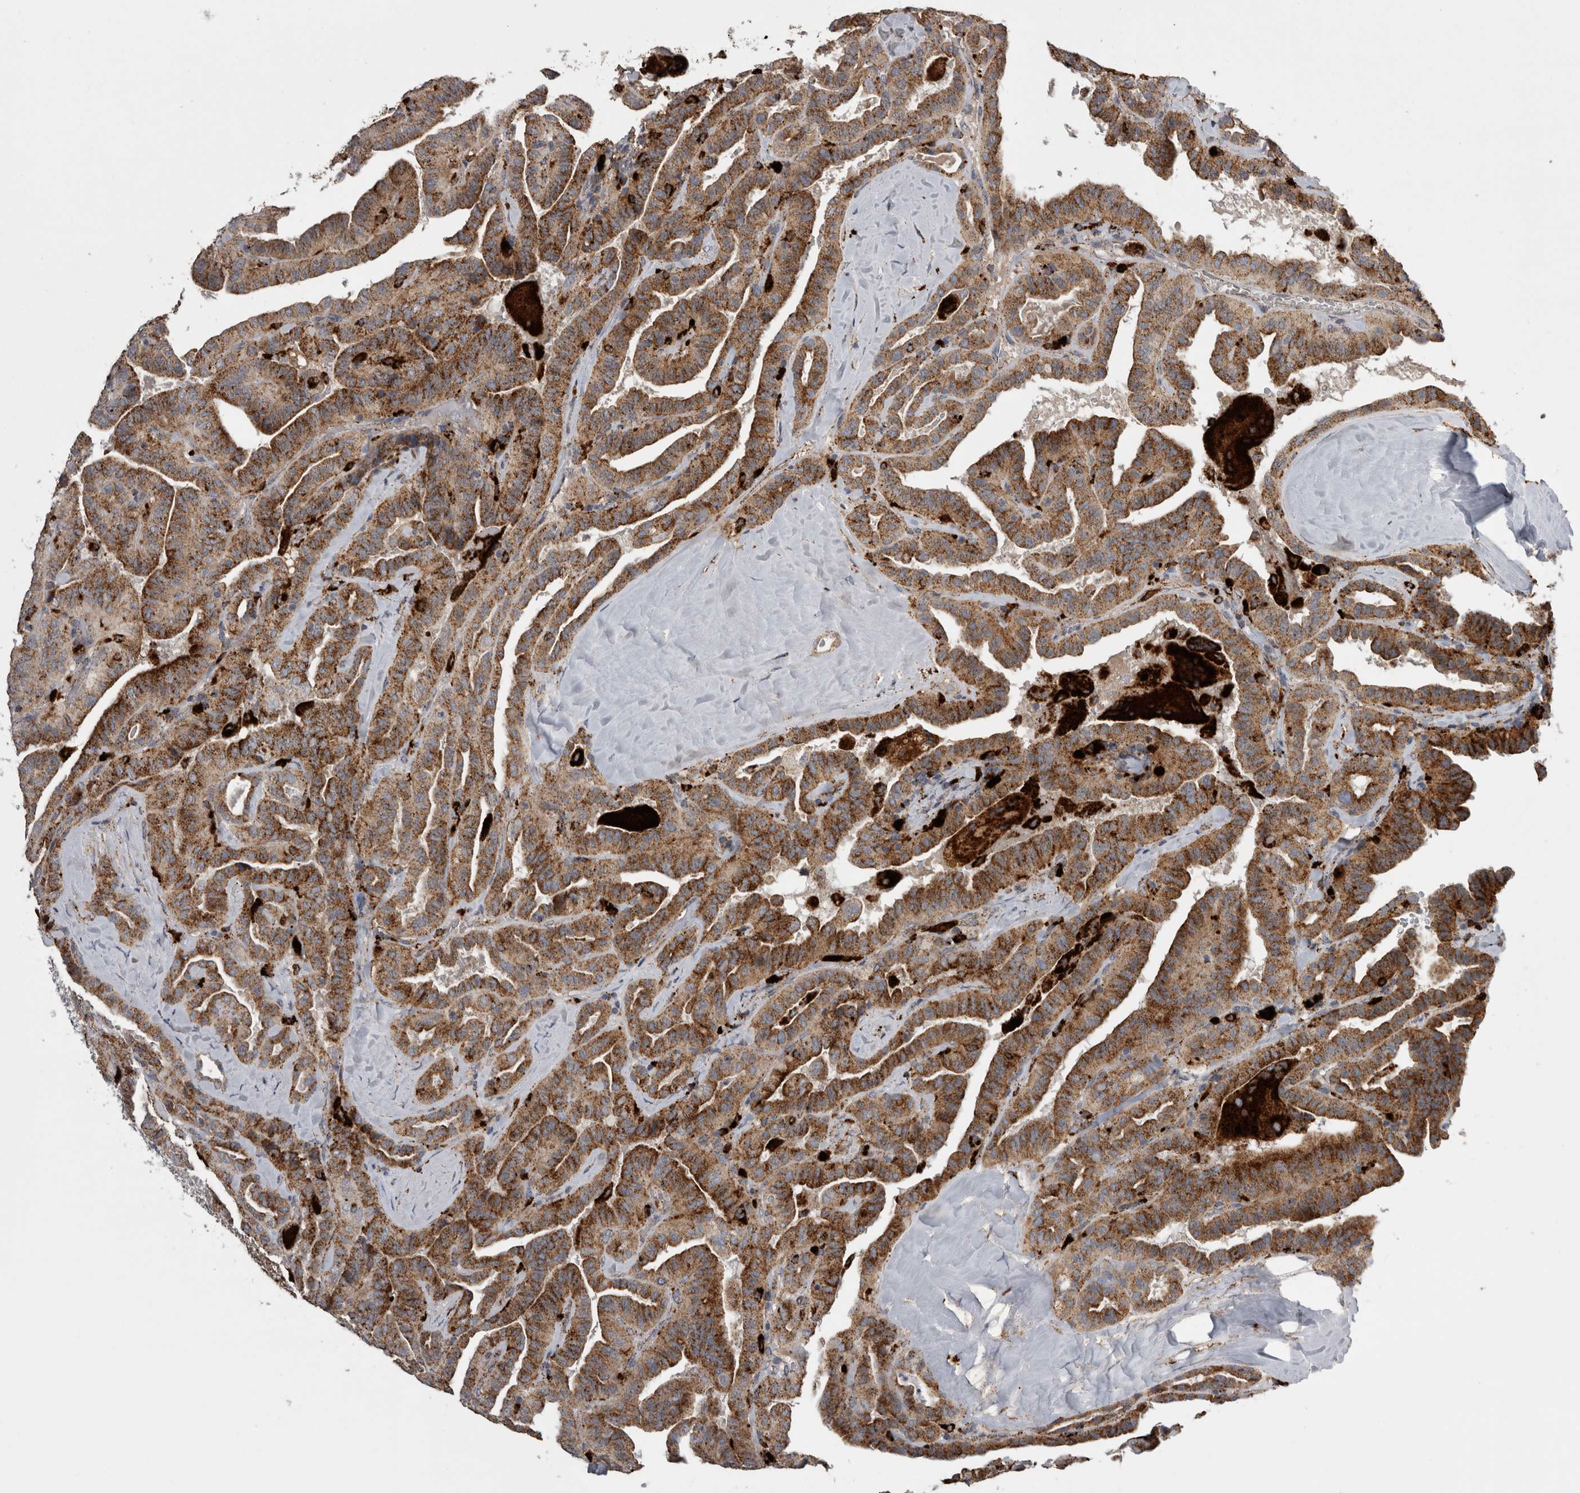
{"staining": {"intensity": "moderate", "quantity": ">75%", "location": "cytoplasmic/membranous"}, "tissue": "thyroid cancer", "cell_type": "Tumor cells", "image_type": "cancer", "snomed": [{"axis": "morphology", "description": "Papillary adenocarcinoma, NOS"}, {"axis": "topography", "description": "Thyroid gland"}], "caption": "Protein staining exhibits moderate cytoplasmic/membranous staining in about >75% of tumor cells in thyroid papillary adenocarcinoma.", "gene": "CTSZ", "patient": {"sex": "male", "age": 77}}